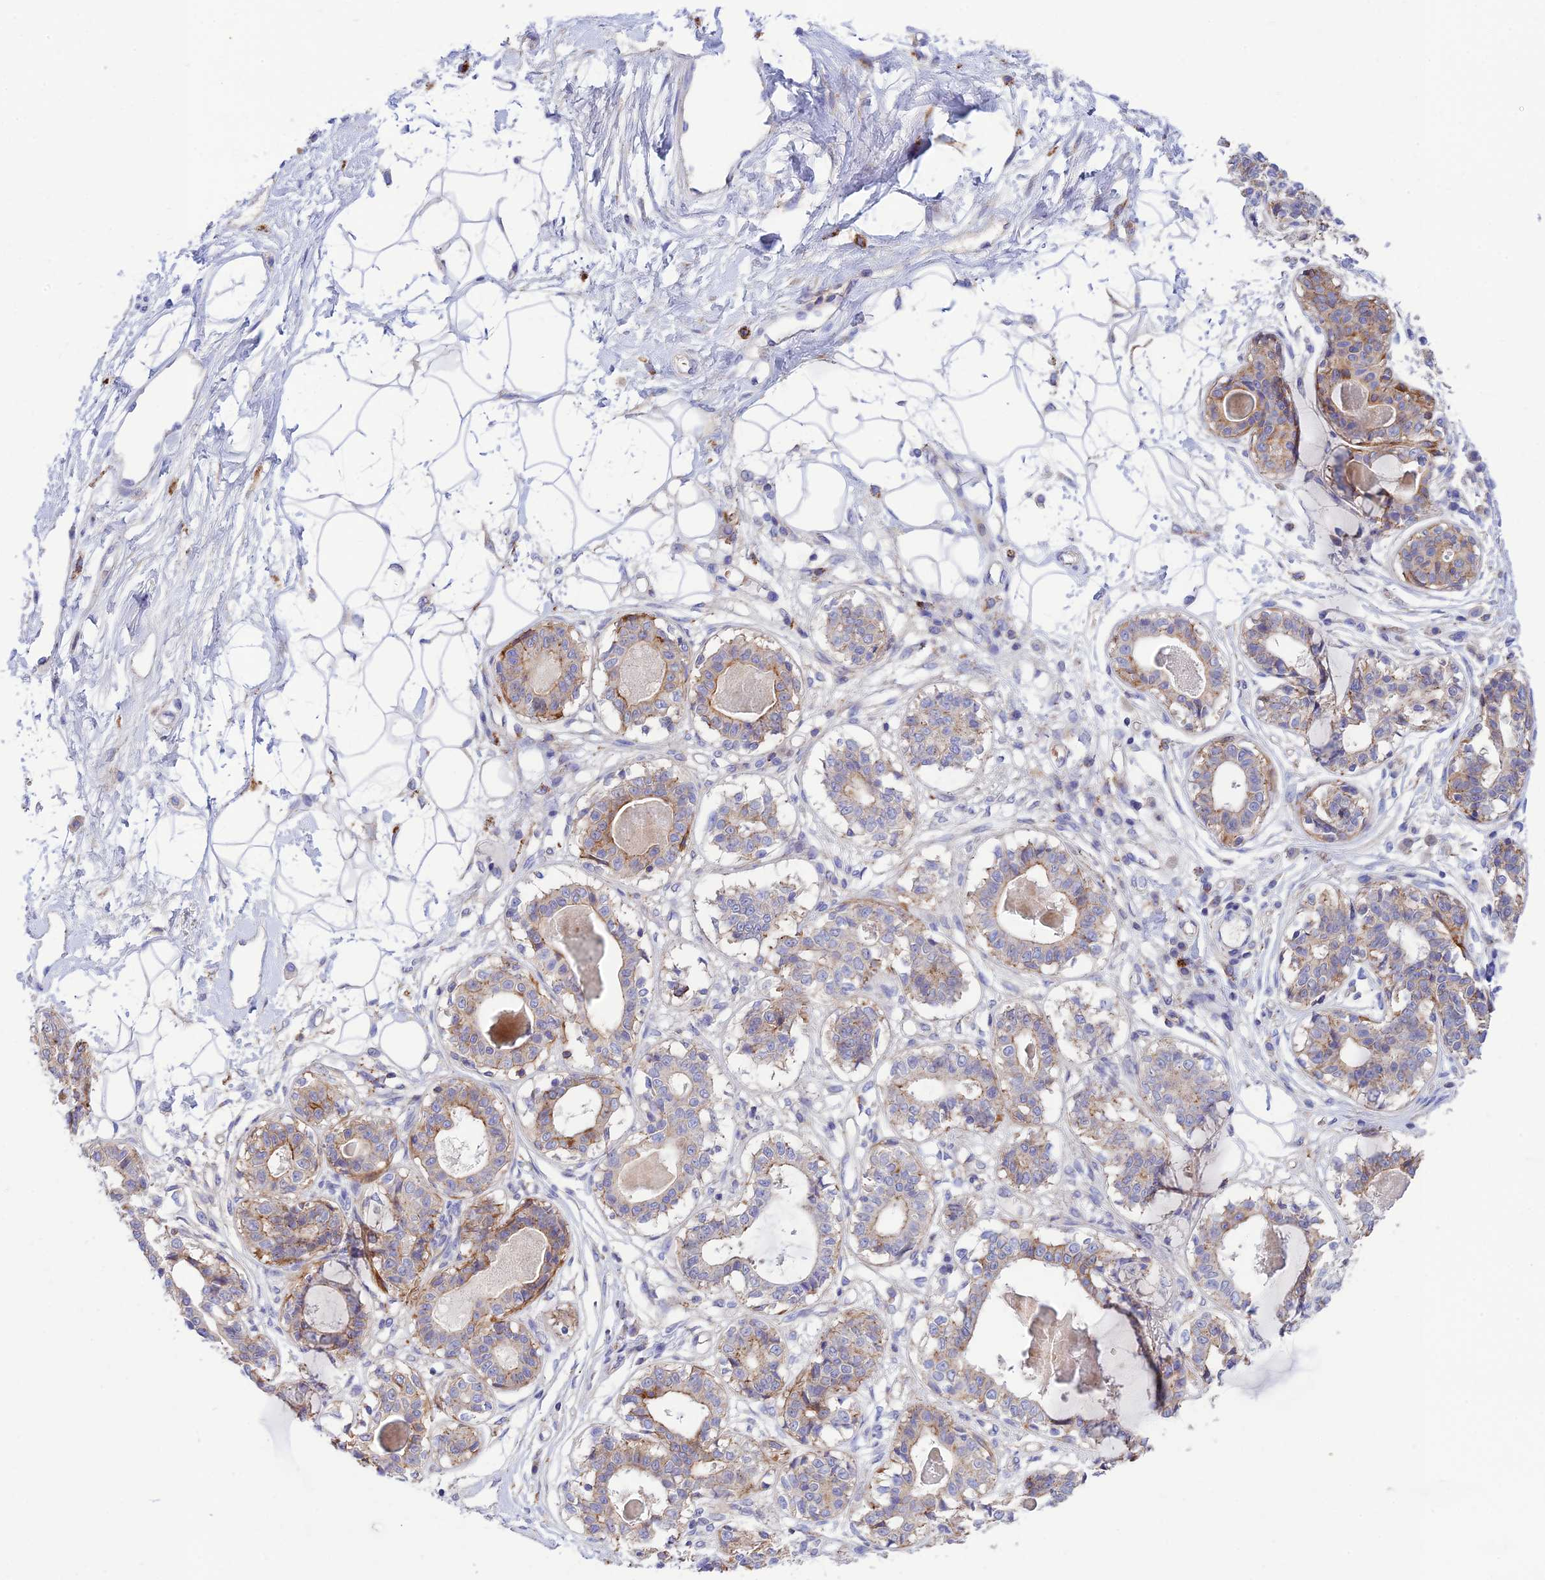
{"staining": {"intensity": "negative", "quantity": "none", "location": "none"}, "tissue": "breast", "cell_type": "Adipocytes", "image_type": "normal", "snomed": [{"axis": "morphology", "description": "Normal tissue, NOS"}, {"axis": "topography", "description": "Breast"}], "caption": "Photomicrograph shows no protein staining in adipocytes of unremarkable breast. (DAB immunohistochemistry with hematoxylin counter stain).", "gene": "CCDC157", "patient": {"sex": "female", "age": 45}}